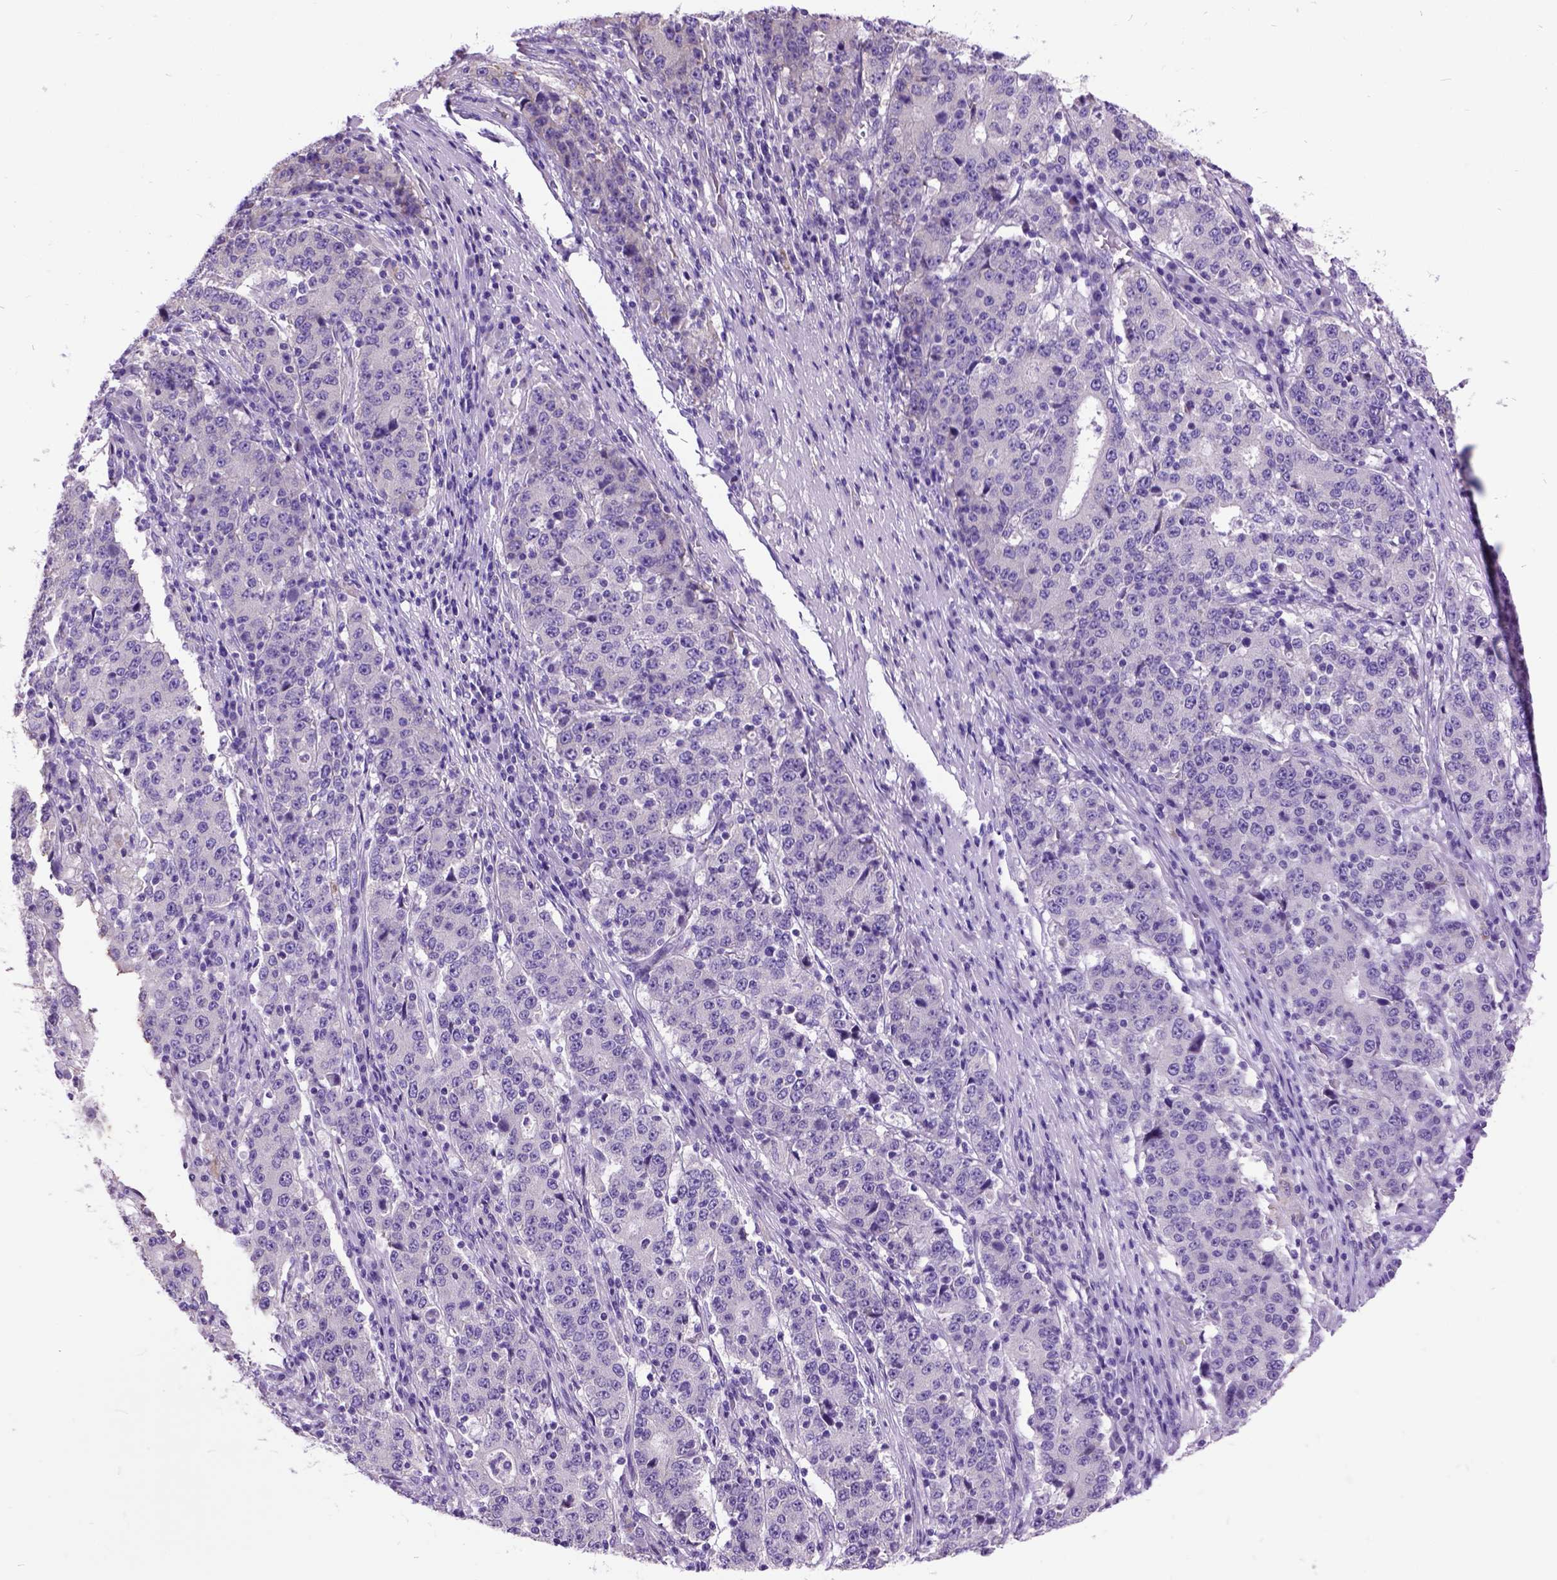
{"staining": {"intensity": "negative", "quantity": "none", "location": "none"}, "tissue": "stomach cancer", "cell_type": "Tumor cells", "image_type": "cancer", "snomed": [{"axis": "morphology", "description": "Adenocarcinoma, NOS"}, {"axis": "topography", "description": "Stomach"}], "caption": "A photomicrograph of human stomach cancer is negative for staining in tumor cells.", "gene": "CFAP54", "patient": {"sex": "male", "age": 59}}